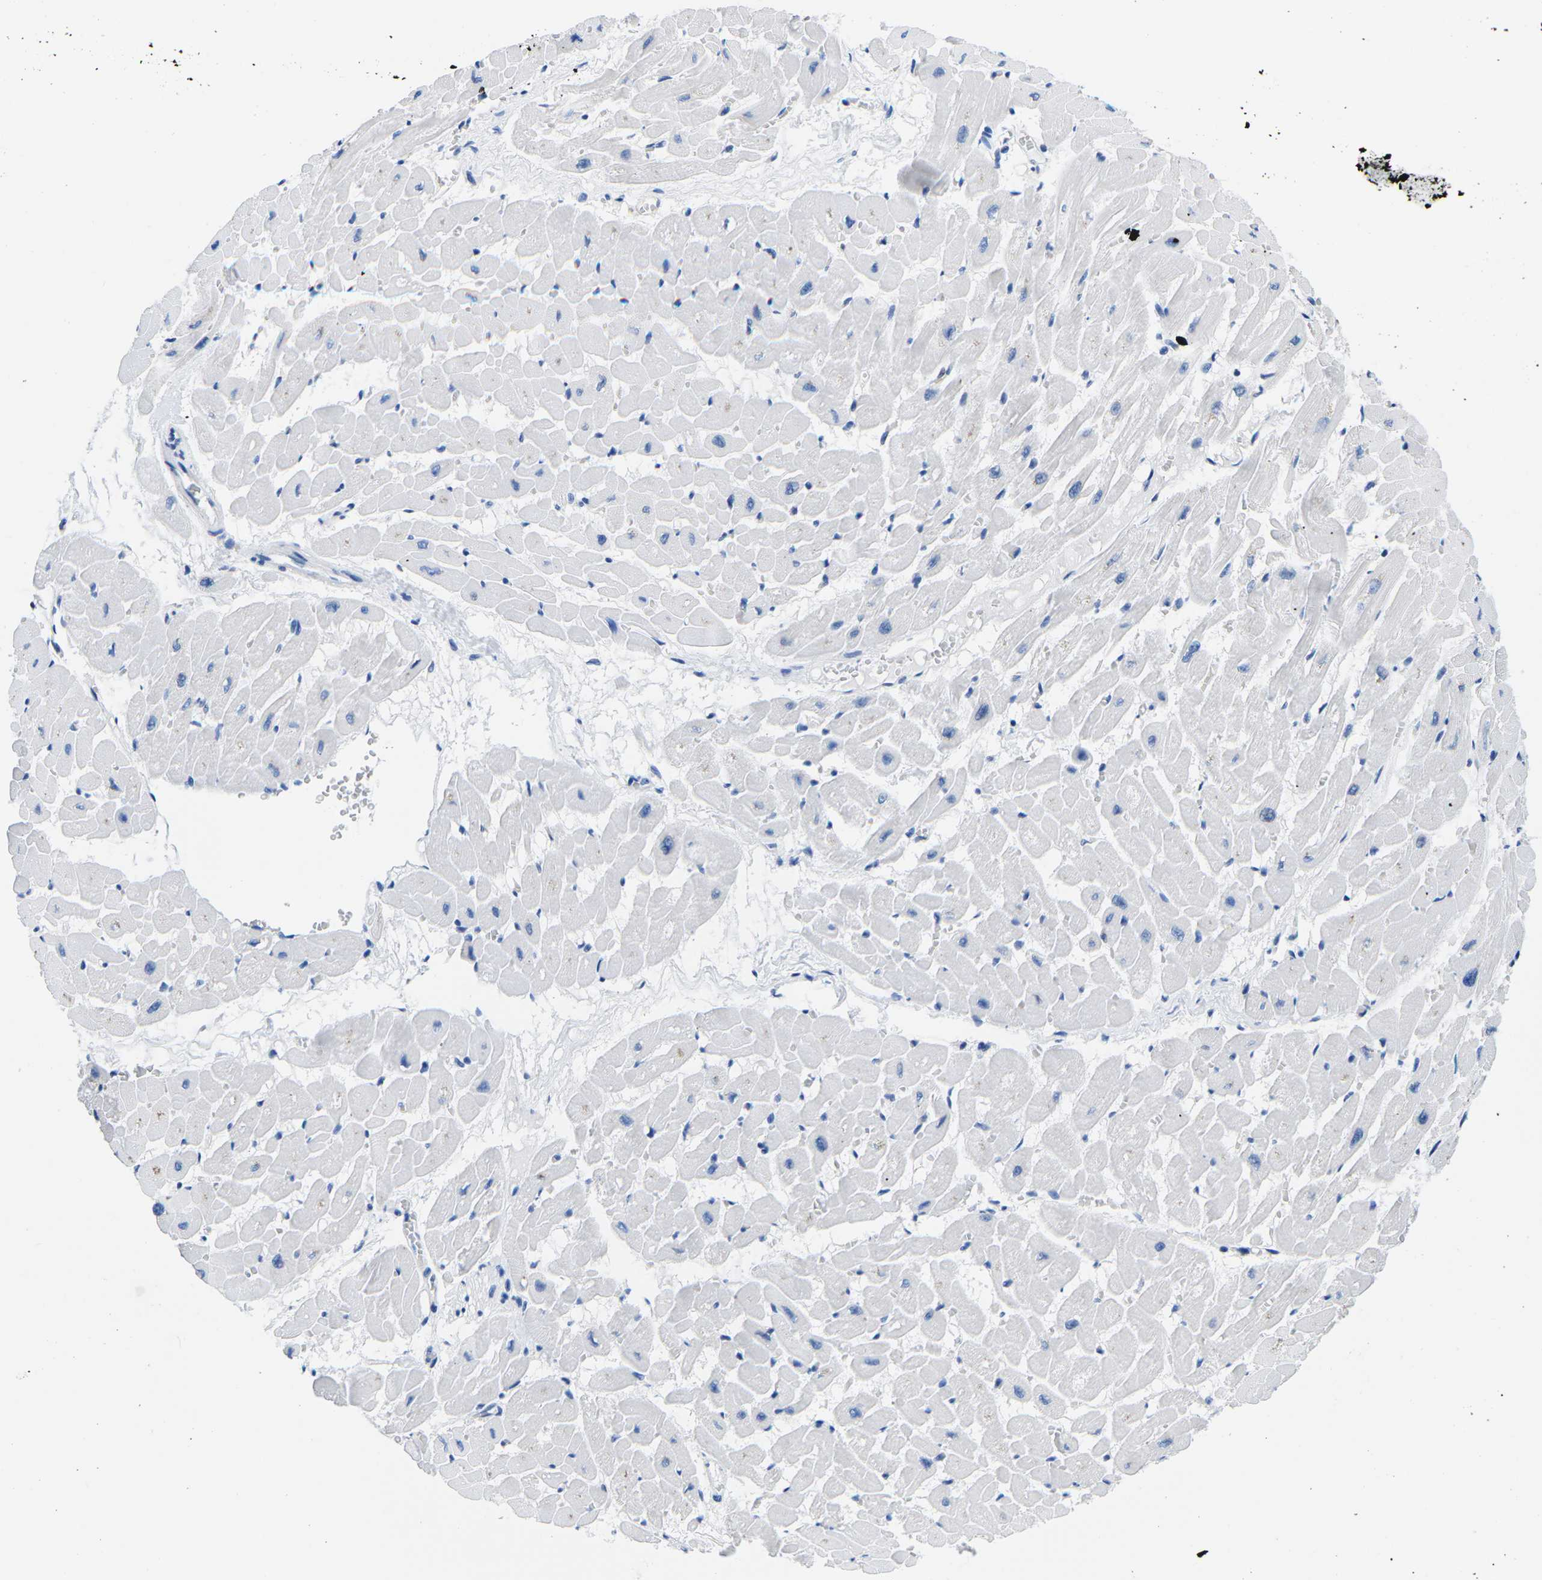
{"staining": {"intensity": "negative", "quantity": "none", "location": "none"}, "tissue": "heart muscle", "cell_type": "Cardiomyocytes", "image_type": "normal", "snomed": [{"axis": "morphology", "description": "Normal tissue, NOS"}, {"axis": "topography", "description": "Heart"}], "caption": "Immunohistochemical staining of normal human heart muscle reveals no significant expression in cardiomyocytes. (Immunohistochemistry (ihc), brightfield microscopy, high magnification).", "gene": "CYP1A2", "patient": {"sex": "male", "age": 45}}